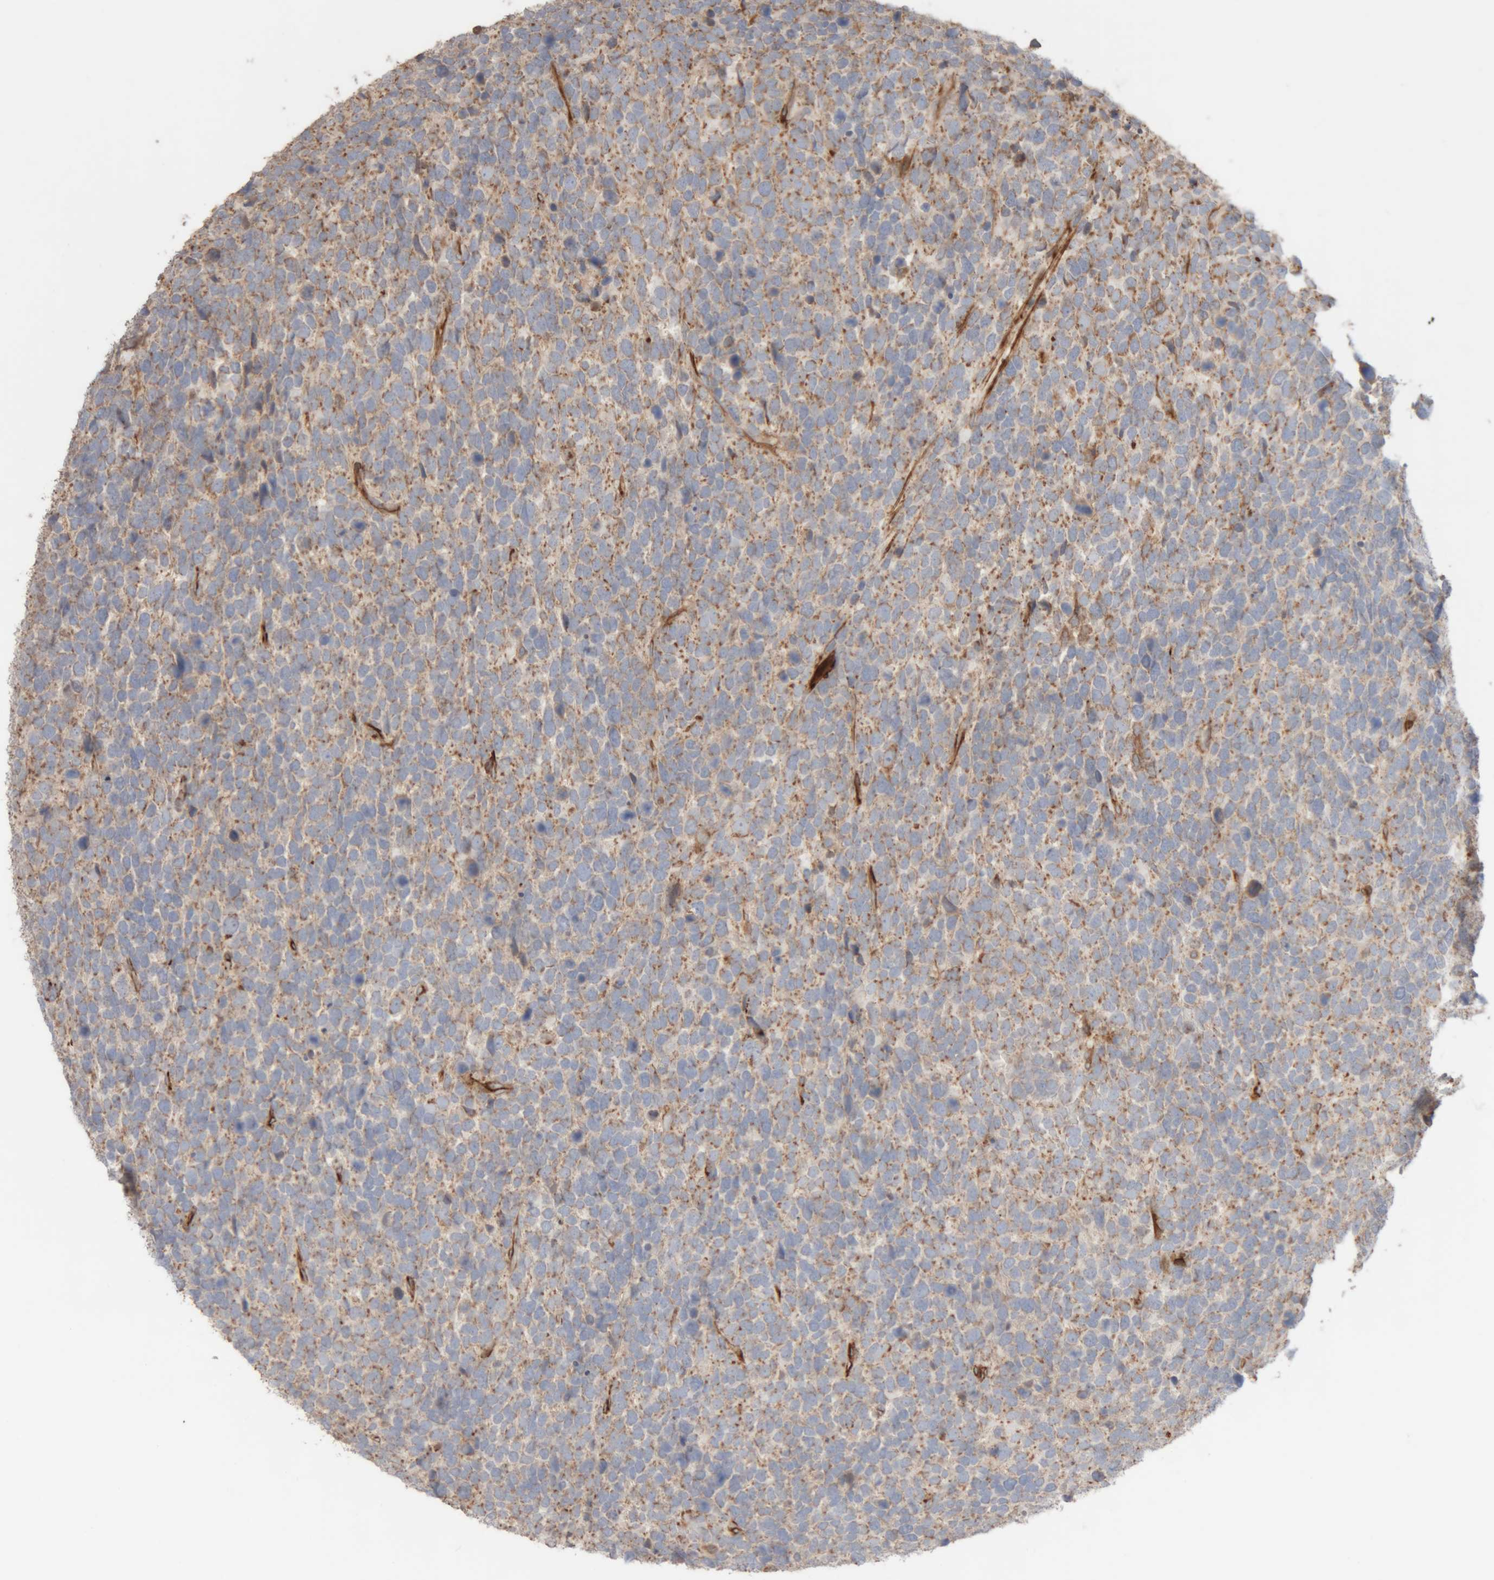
{"staining": {"intensity": "weak", "quantity": ">75%", "location": "cytoplasmic/membranous"}, "tissue": "urothelial cancer", "cell_type": "Tumor cells", "image_type": "cancer", "snomed": [{"axis": "morphology", "description": "Urothelial carcinoma, High grade"}, {"axis": "topography", "description": "Urinary bladder"}], "caption": "Protein staining of urothelial cancer tissue shows weak cytoplasmic/membranous expression in approximately >75% of tumor cells. (brown staining indicates protein expression, while blue staining denotes nuclei).", "gene": "RAB32", "patient": {"sex": "female", "age": 82}}